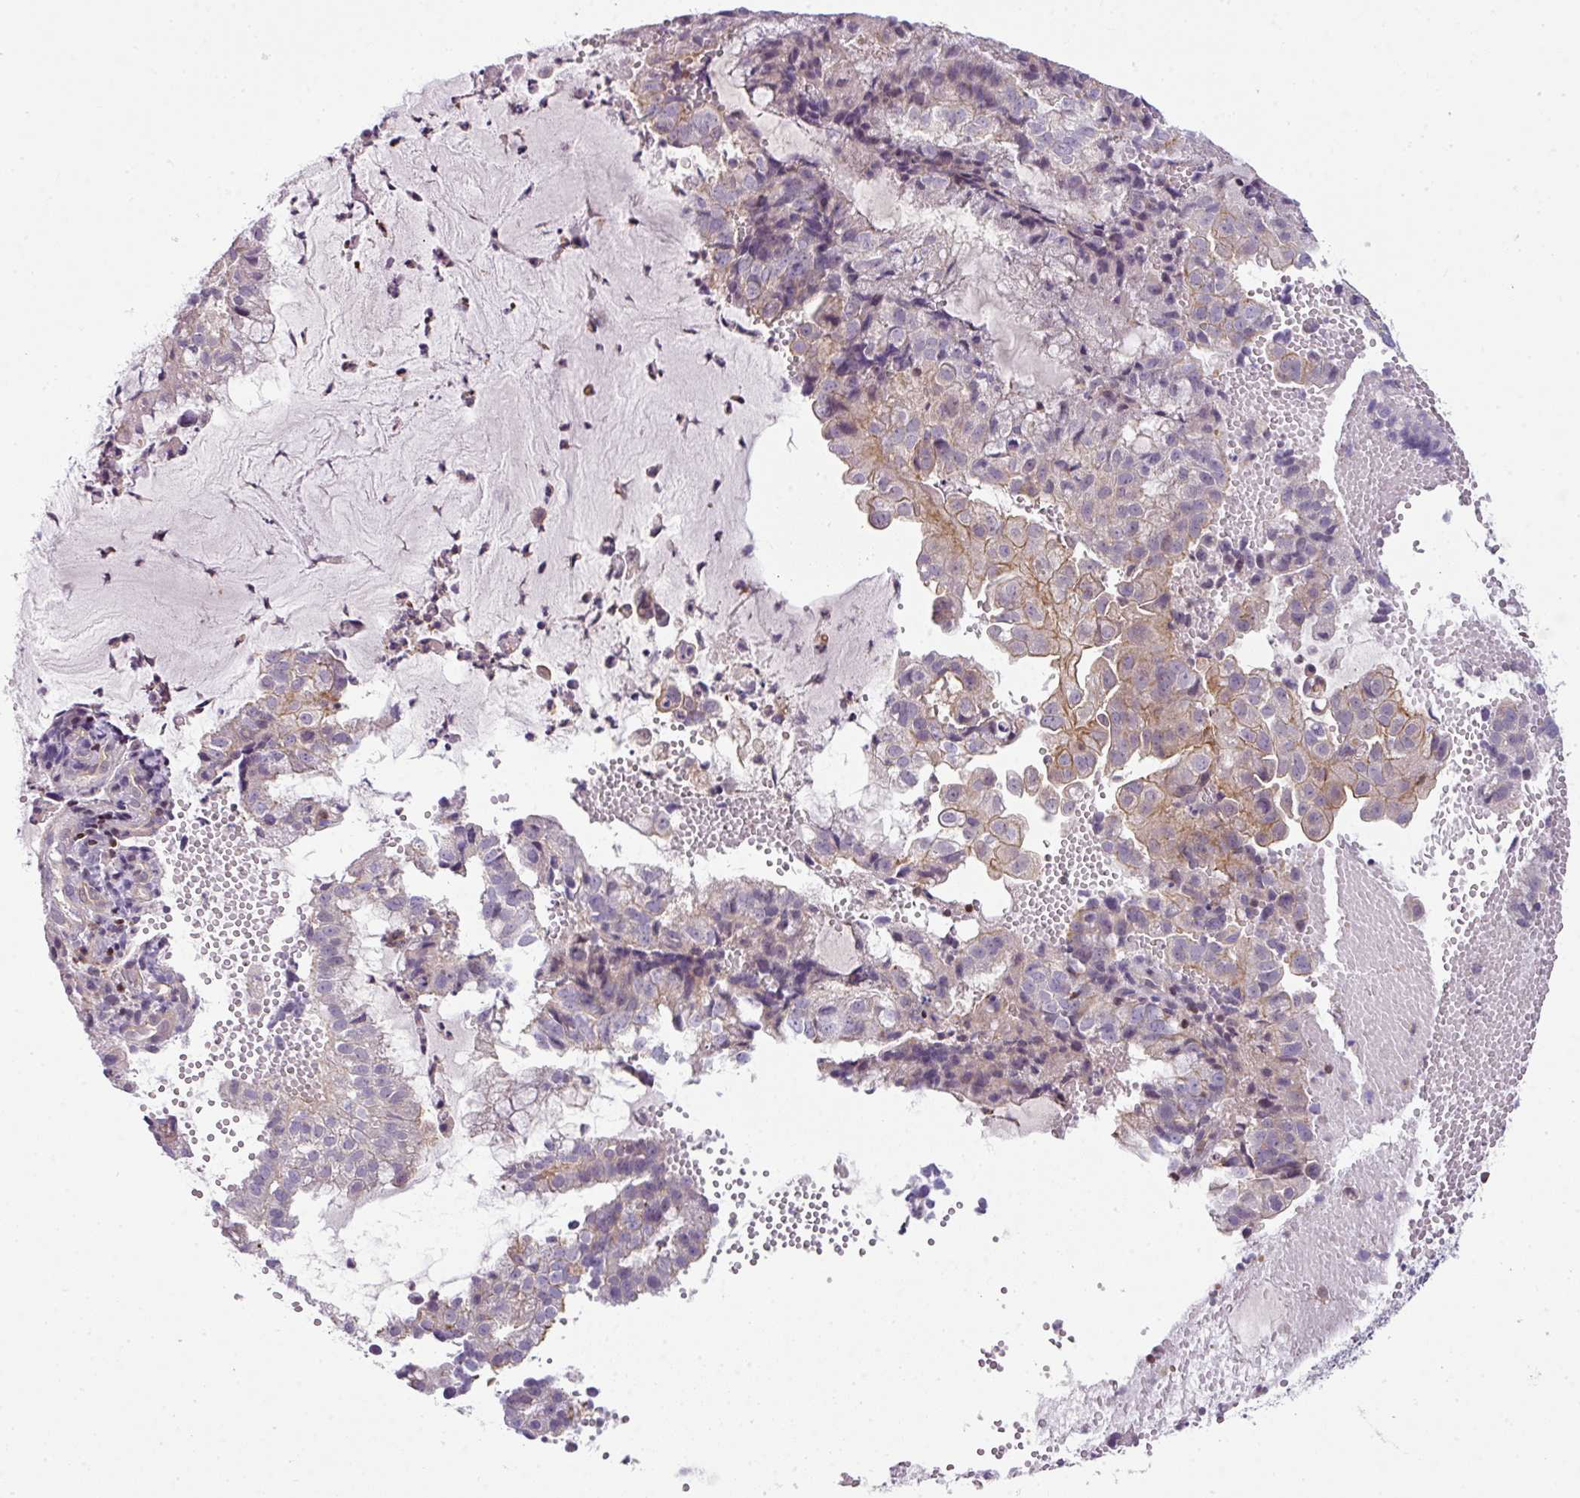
{"staining": {"intensity": "moderate", "quantity": "<25%", "location": "cytoplasmic/membranous"}, "tissue": "endometrial cancer", "cell_type": "Tumor cells", "image_type": "cancer", "snomed": [{"axis": "morphology", "description": "Adenocarcinoma, NOS"}, {"axis": "topography", "description": "Endometrium"}], "caption": "Protein staining of endometrial cancer (adenocarcinoma) tissue displays moderate cytoplasmic/membranous expression in approximately <25% of tumor cells. The staining was performed using DAB (3,3'-diaminobenzidine), with brown indicating positive protein expression. Nuclei are stained blue with hematoxylin.", "gene": "STAT5A", "patient": {"sex": "female", "age": 76}}